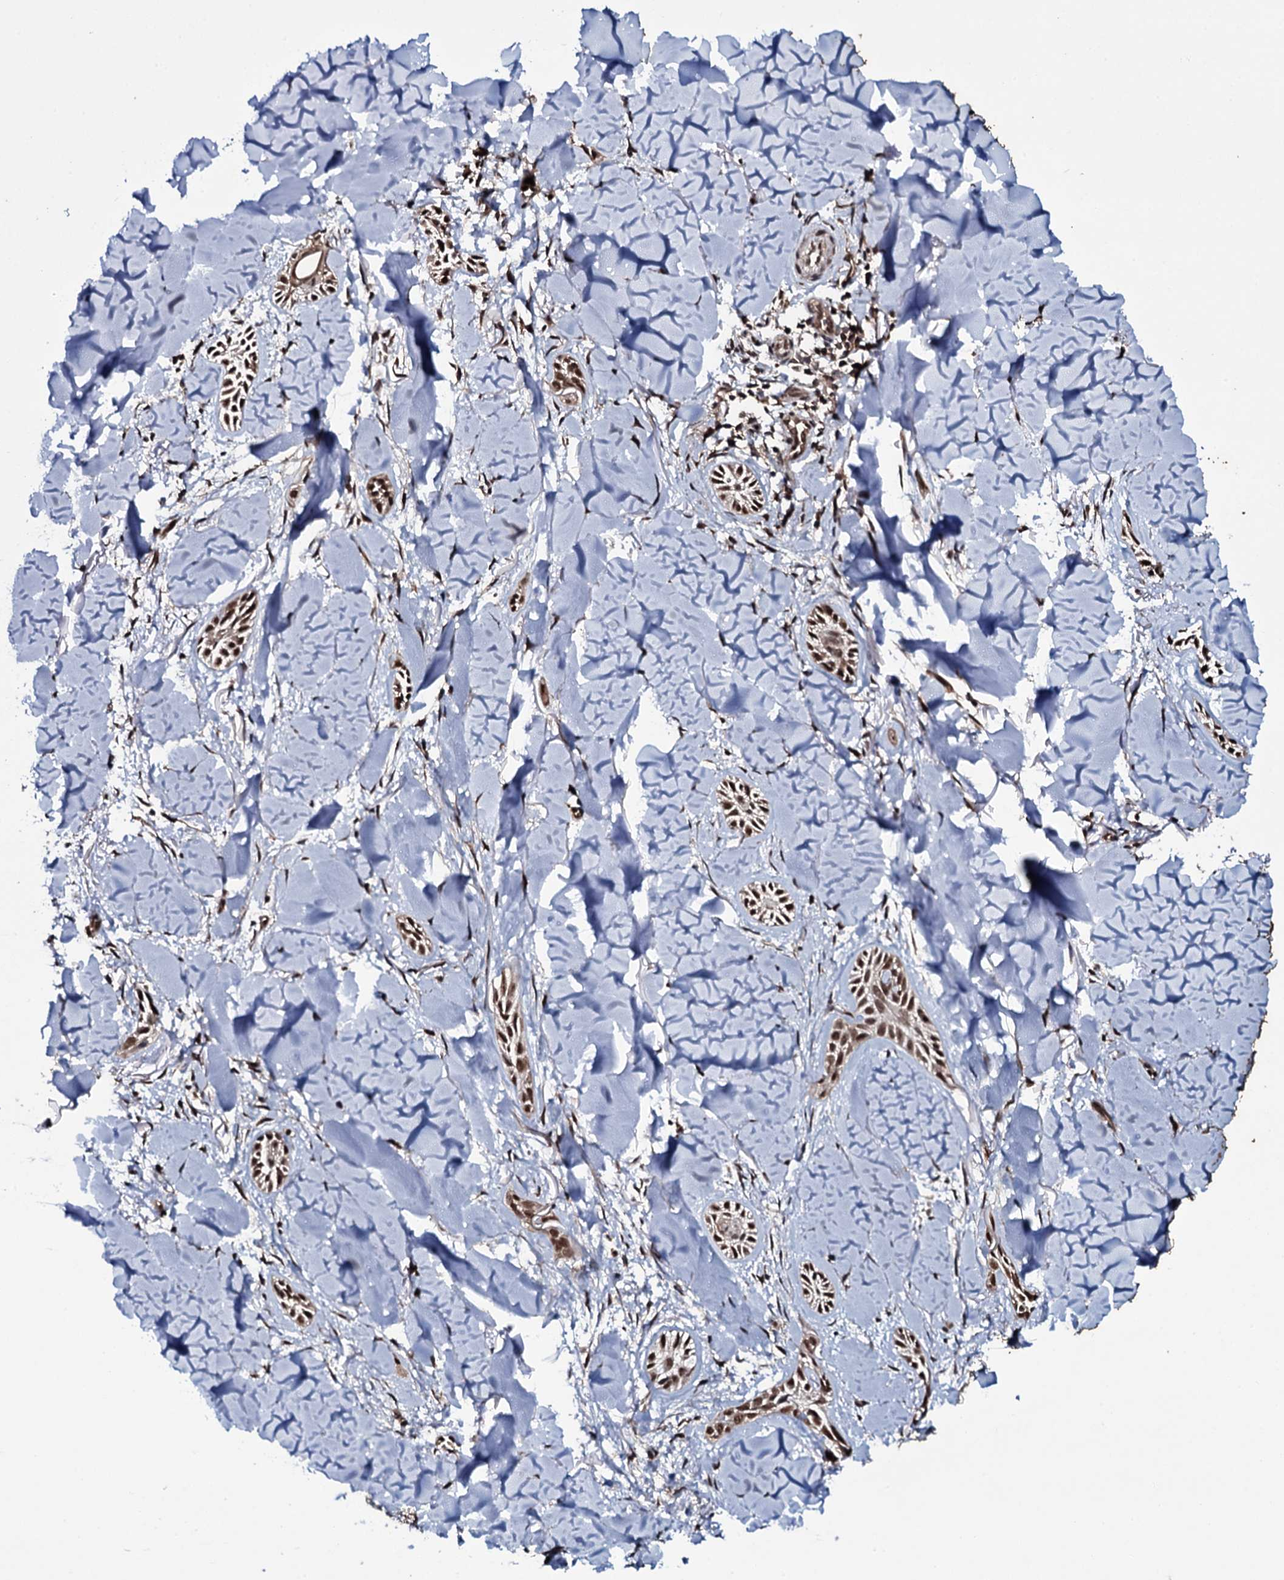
{"staining": {"intensity": "moderate", "quantity": ">75%", "location": "nuclear"}, "tissue": "skin cancer", "cell_type": "Tumor cells", "image_type": "cancer", "snomed": [{"axis": "morphology", "description": "Basal cell carcinoma"}, {"axis": "topography", "description": "Skin"}], "caption": "This is an image of immunohistochemistry staining of skin cancer, which shows moderate staining in the nuclear of tumor cells.", "gene": "HDDC3", "patient": {"sex": "female", "age": 59}}